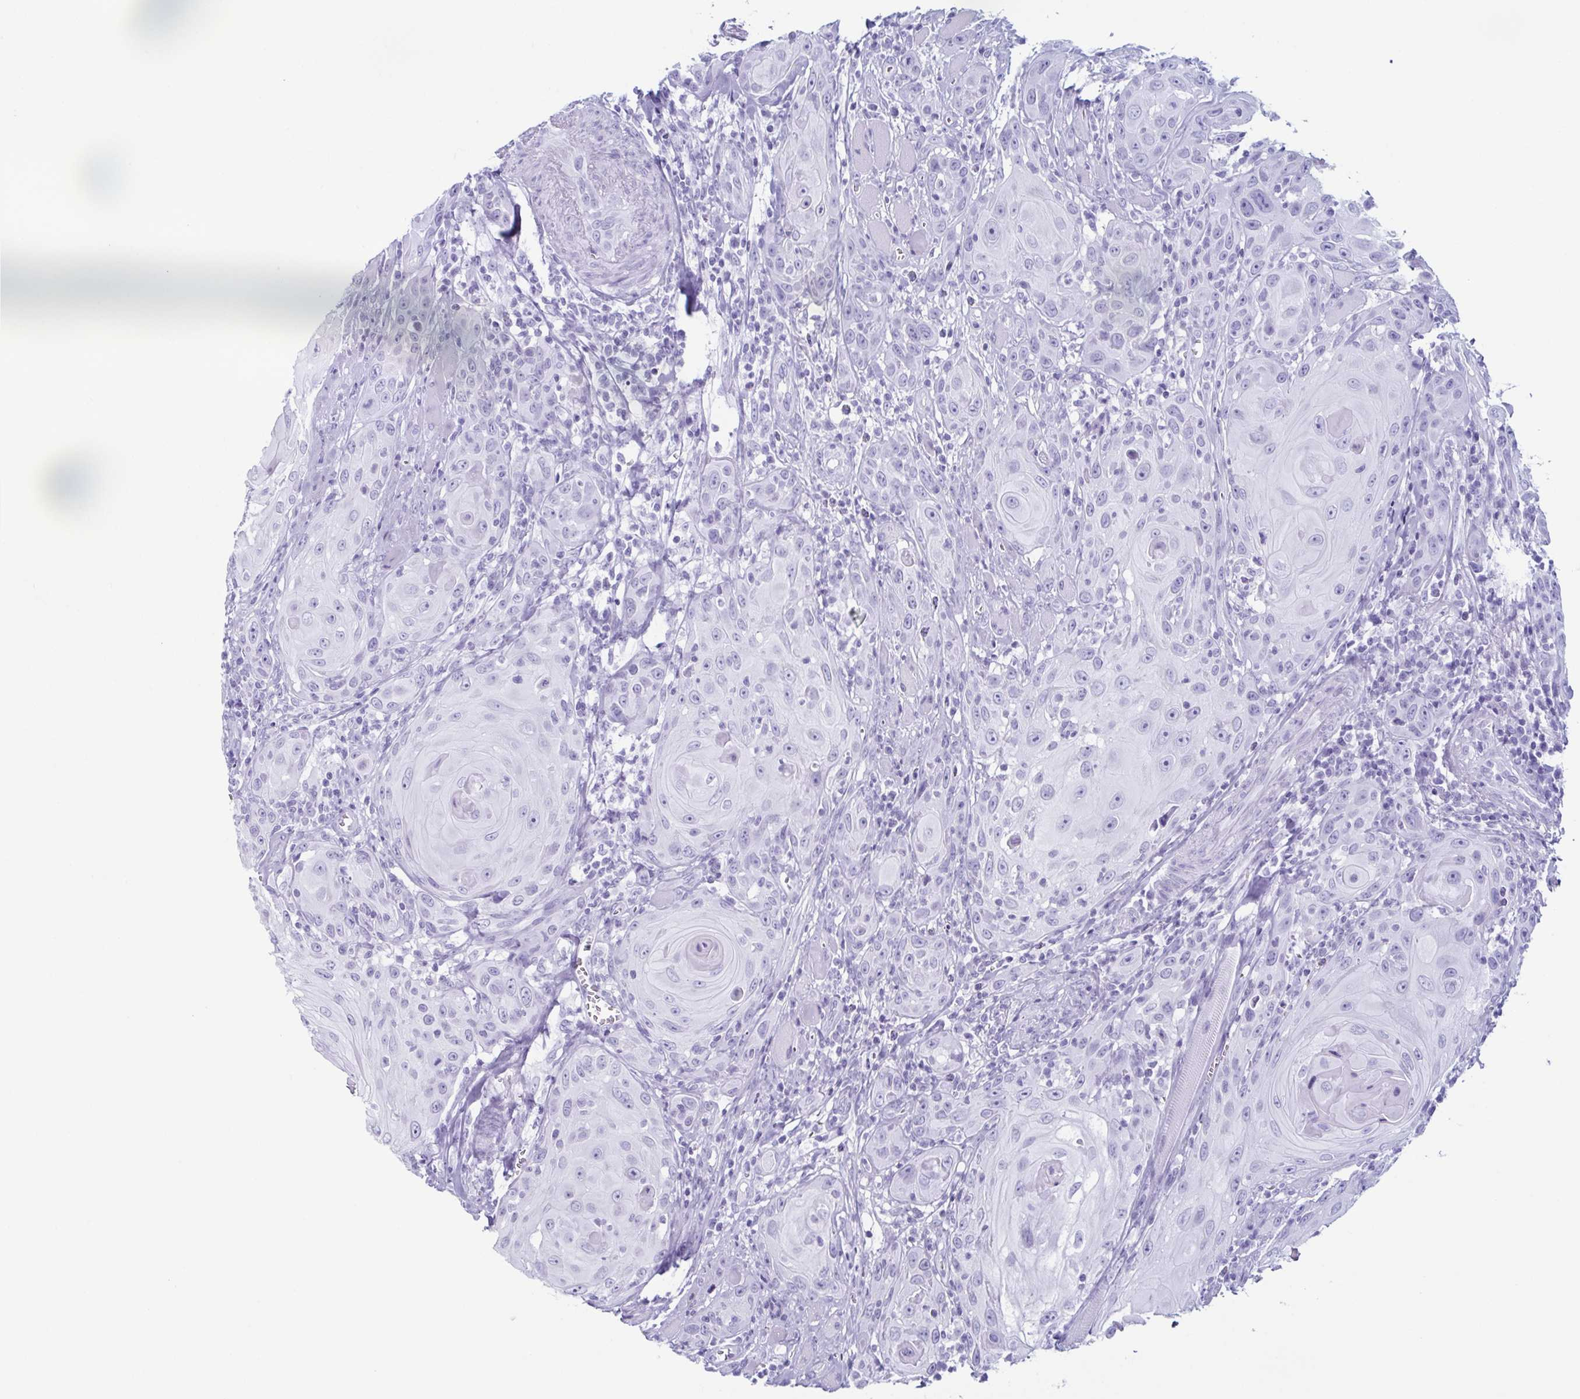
{"staining": {"intensity": "negative", "quantity": "none", "location": "none"}, "tissue": "head and neck cancer", "cell_type": "Tumor cells", "image_type": "cancer", "snomed": [{"axis": "morphology", "description": "Squamous cell carcinoma, NOS"}, {"axis": "topography", "description": "Head-Neck"}], "caption": "The photomicrograph exhibits no staining of tumor cells in head and neck cancer (squamous cell carcinoma). (DAB IHC with hematoxylin counter stain).", "gene": "ENKUR", "patient": {"sex": "female", "age": 80}}